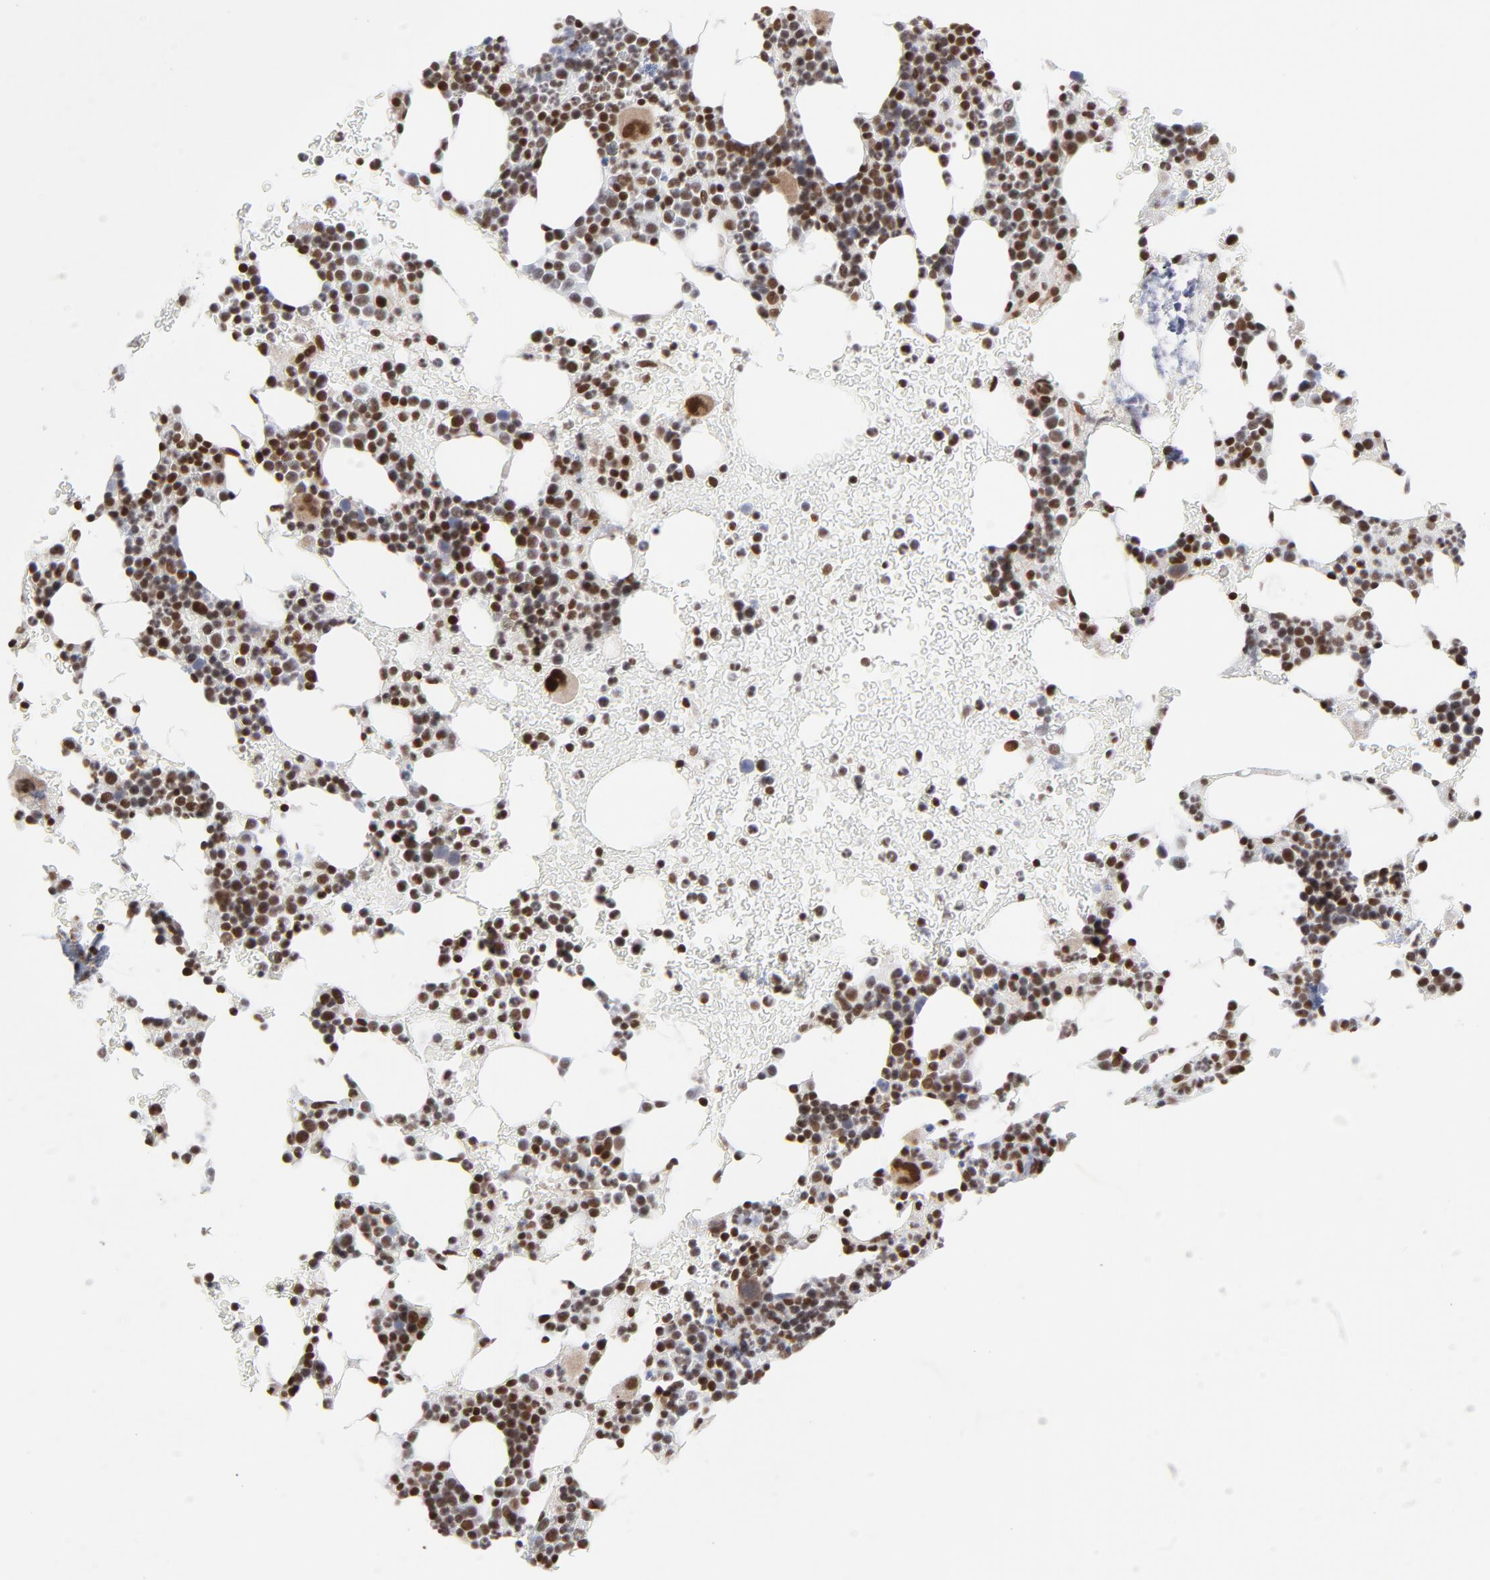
{"staining": {"intensity": "strong", "quantity": ">75%", "location": "nuclear"}, "tissue": "bone marrow", "cell_type": "Hematopoietic cells", "image_type": "normal", "snomed": [{"axis": "morphology", "description": "Normal tissue, NOS"}, {"axis": "topography", "description": "Bone marrow"}], "caption": "Benign bone marrow demonstrates strong nuclear expression in about >75% of hematopoietic cells, visualized by immunohistochemistry.", "gene": "CTCF", "patient": {"sex": "male", "age": 17}}